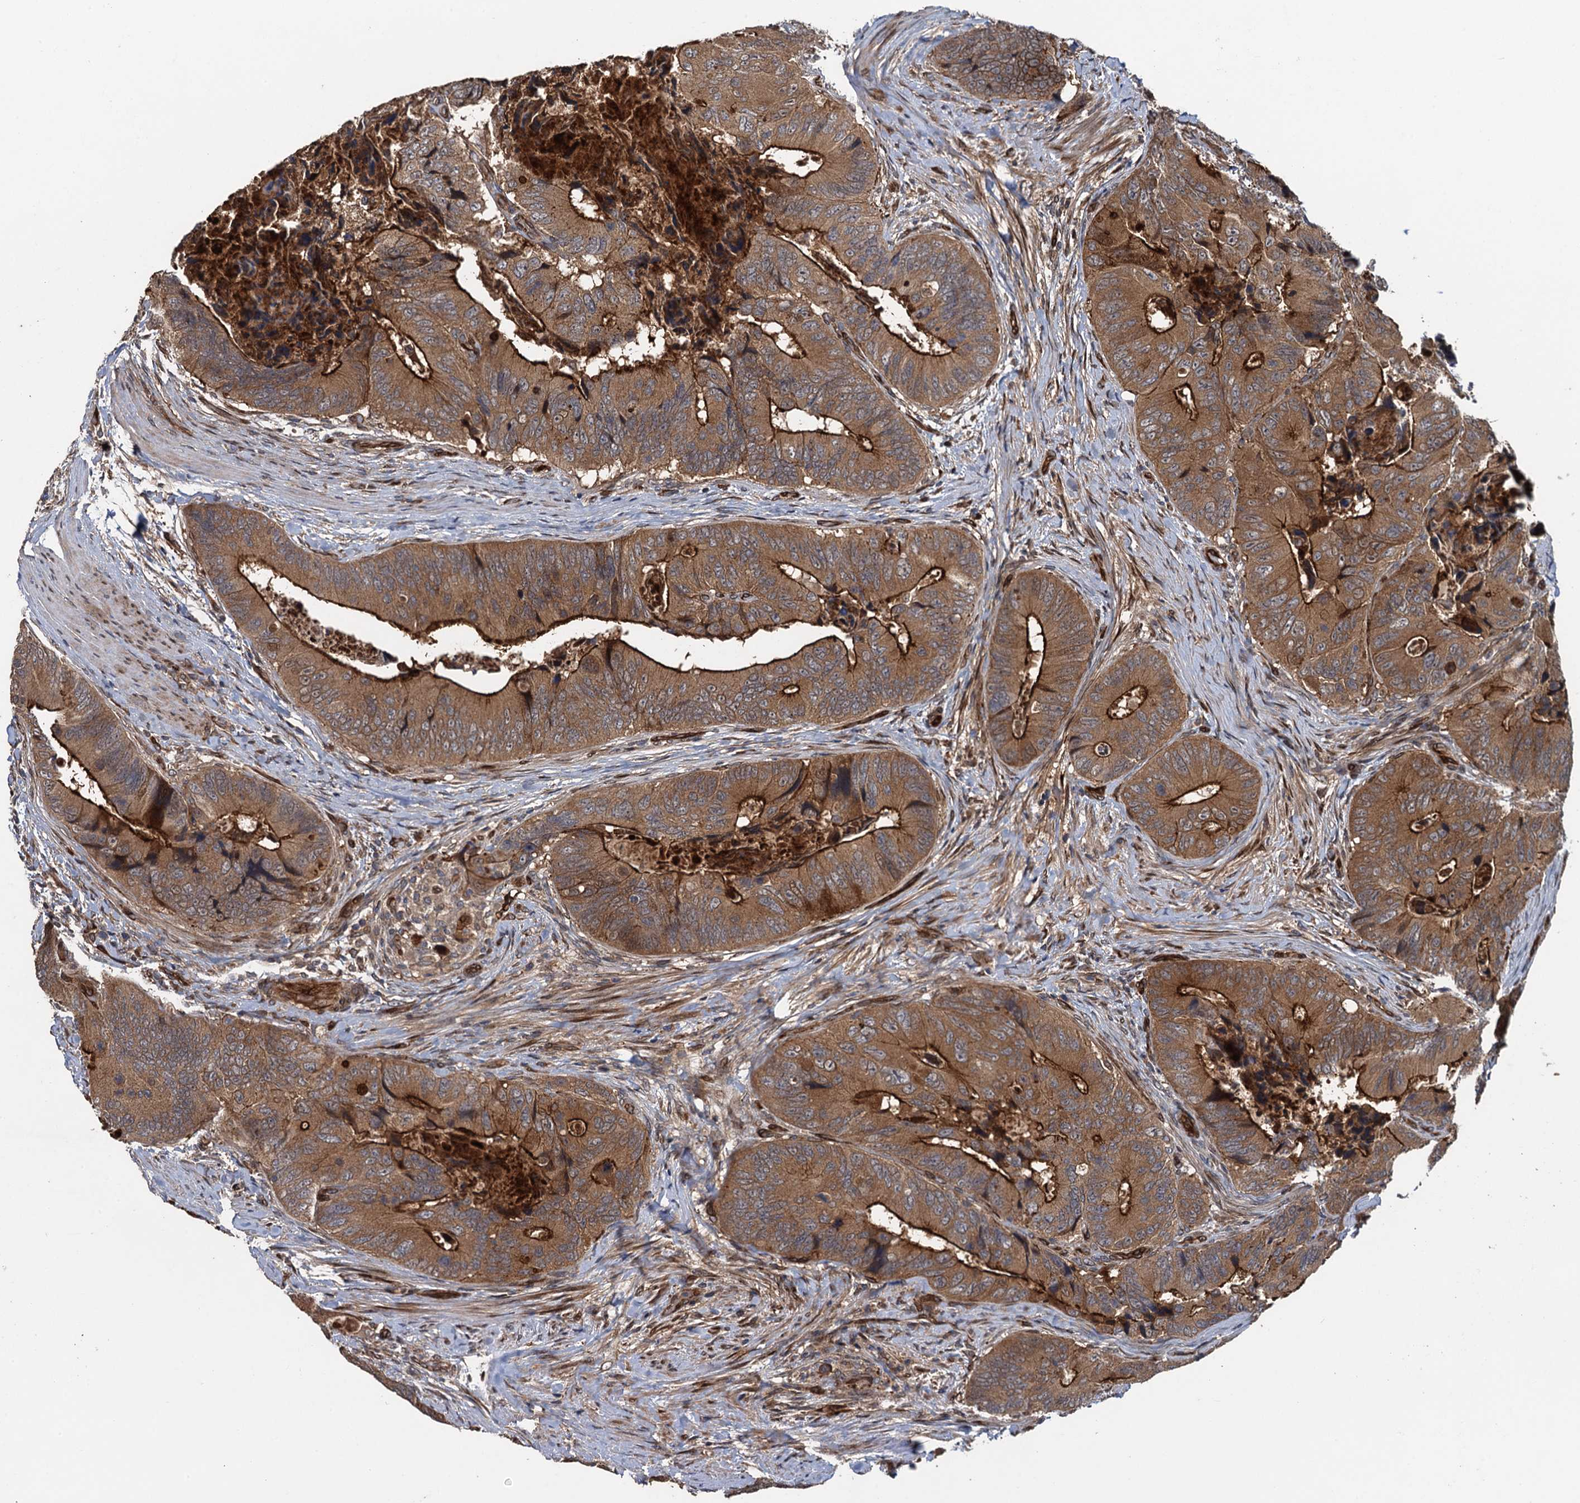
{"staining": {"intensity": "strong", "quantity": ">75%", "location": "cytoplasmic/membranous"}, "tissue": "colorectal cancer", "cell_type": "Tumor cells", "image_type": "cancer", "snomed": [{"axis": "morphology", "description": "Adenocarcinoma, NOS"}, {"axis": "topography", "description": "Colon"}], "caption": "Colorectal cancer (adenocarcinoma) stained with a brown dye displays strong cytoplasmic/membranous positive positivity in approximately >75% of tumor cells.", "gene": "RHOBTB1", "patient": {"sex": "male", "age": 84}}